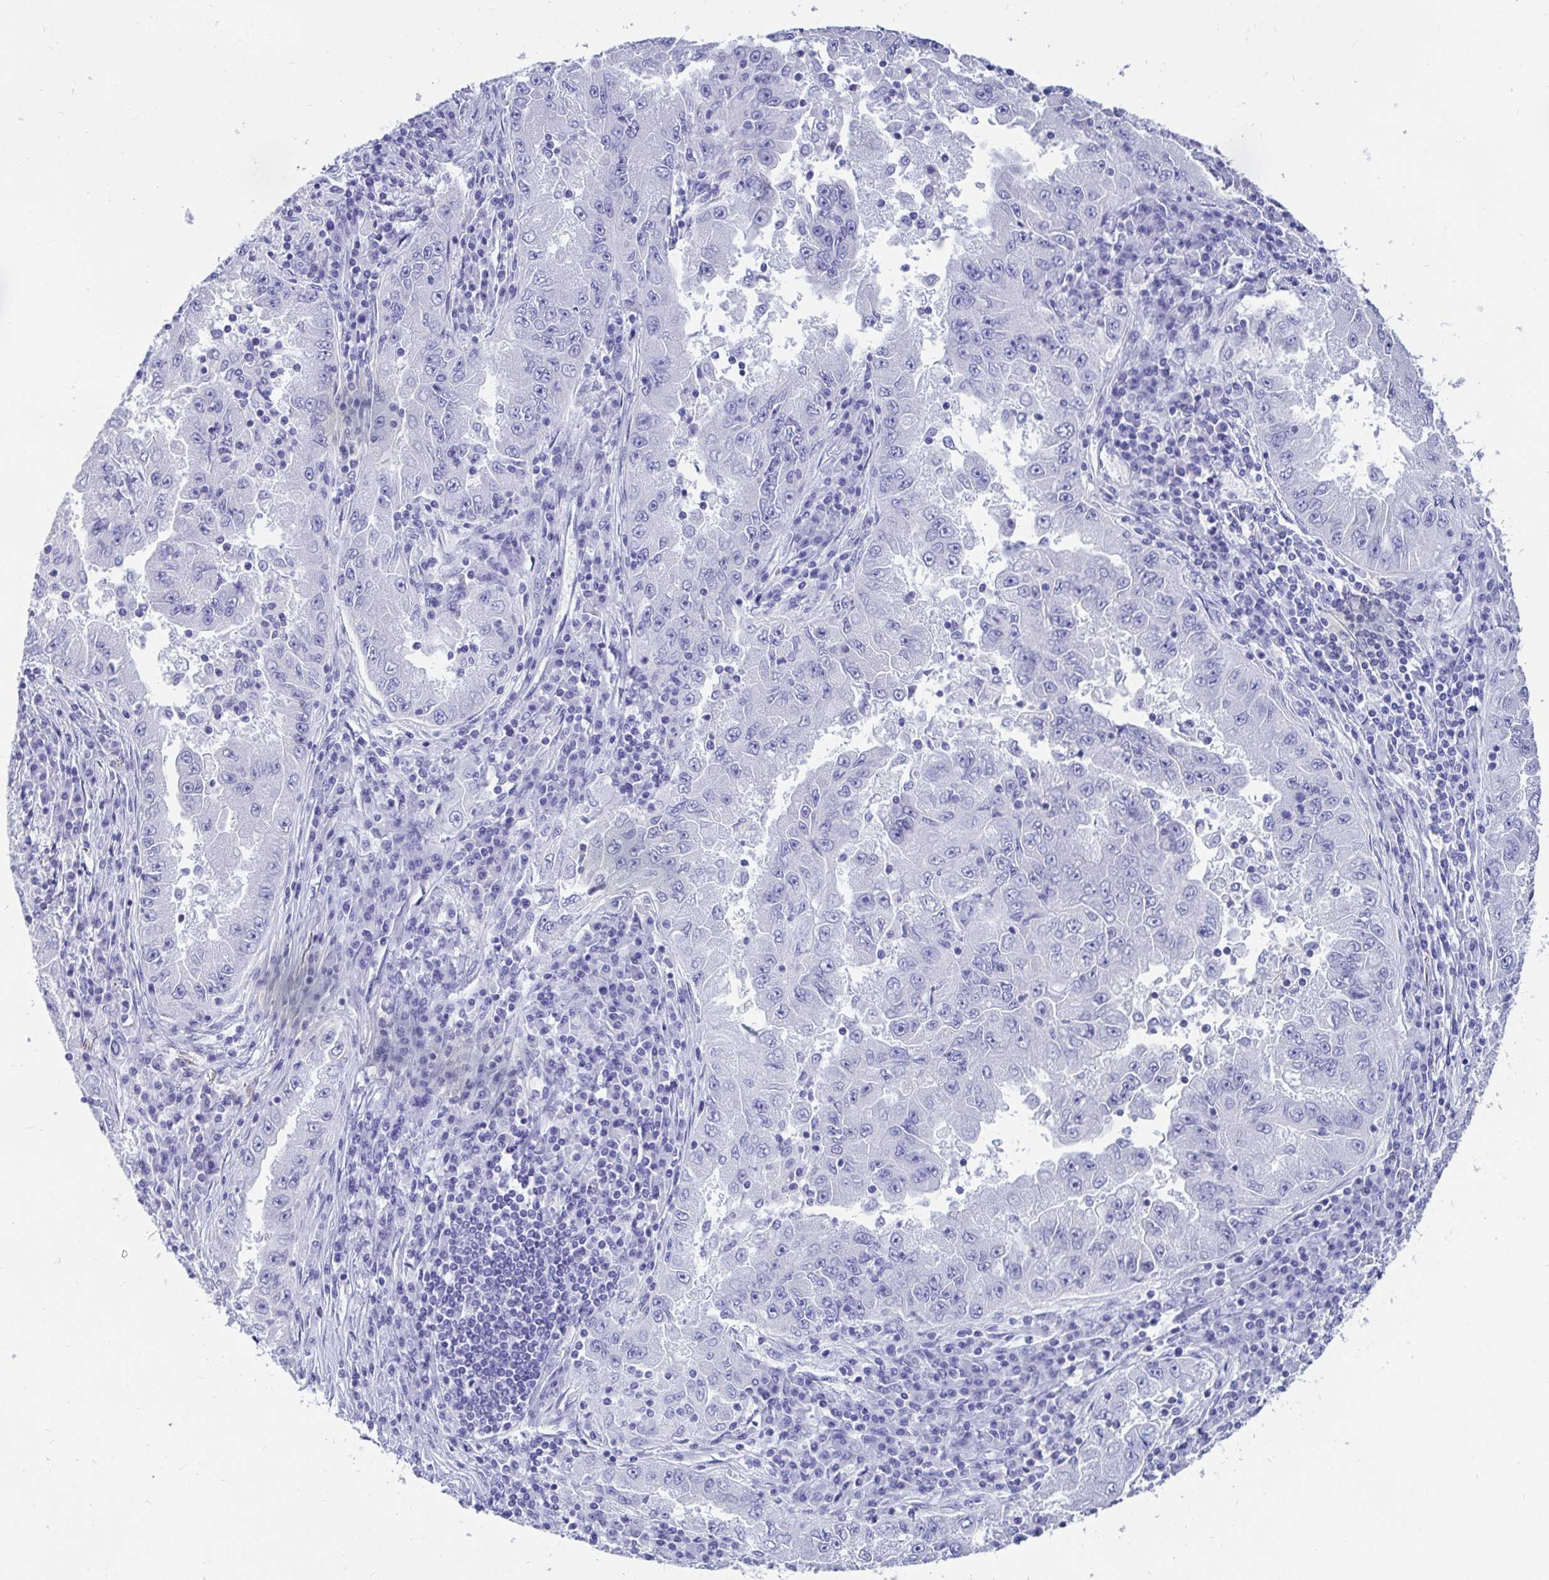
{"staining": {"intensity": "negative", "quantity": "none", "location": "none"}, "tissue": "lung cancer", "cell_type": "Tumor cells", "image_type": "cancer", "snomed": [{"axis": "morphology", "description": "Adenocarcinoma, NOS"}, {"axis": "morphology", "description": "Adenocarcinoma primary or metastatic"}, {"axis": "topography", "description": "Lung"}], "caption": "Lung cancer stained for a protein using immunohistochemistry displays no expression tumor cells.", "gene": "ZPBP2", "patient": {"sex": "male", "age": 74}}